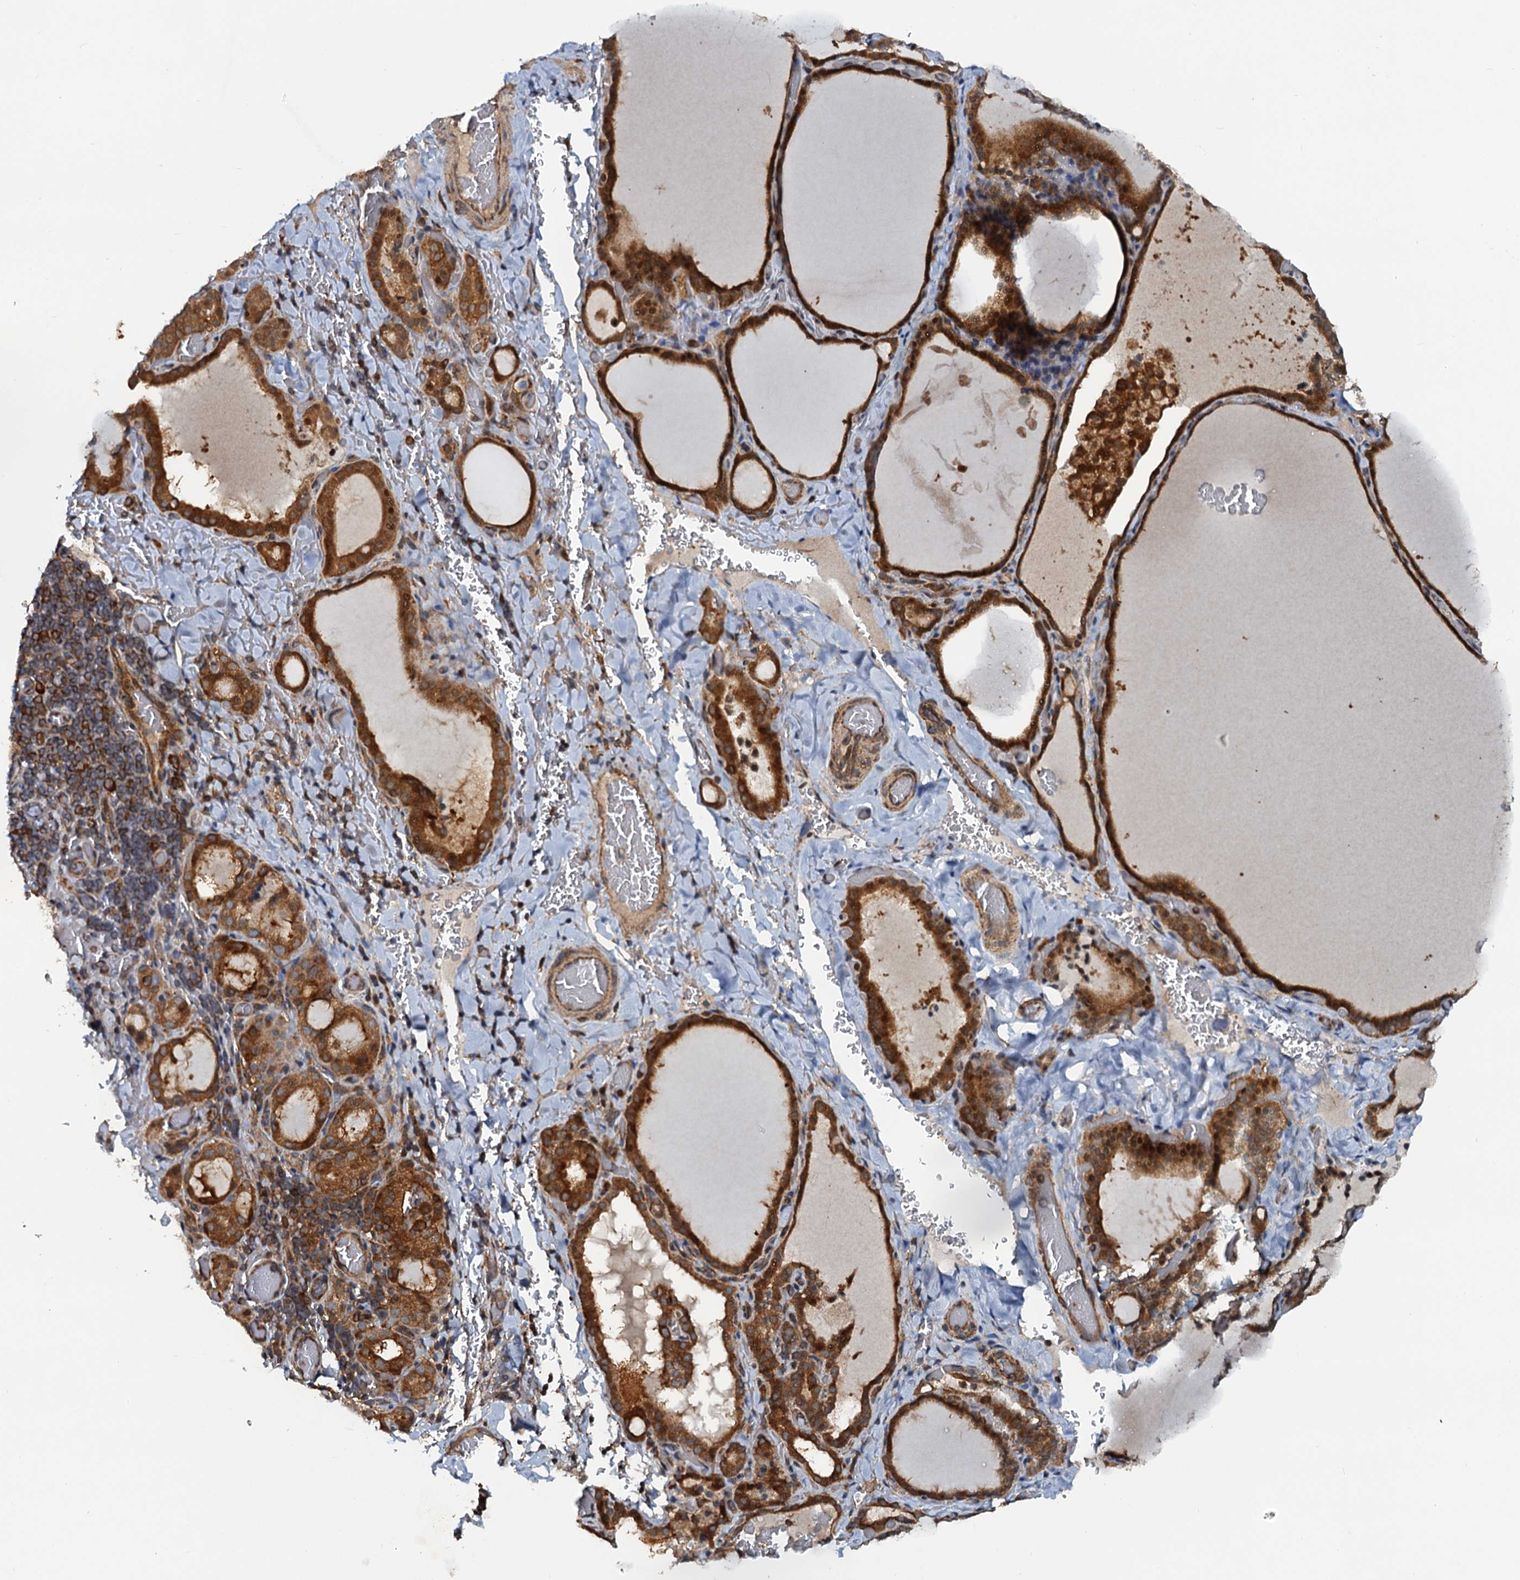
{"staining": {"intensity": "strong", "quantity": ">75%", "location": "cytoplasmic/membranous"}, "tissue": "thyroid gland", "cell_type": "Glandular cells", "image_type": "normal", "snomed": [{"axis": "morphology", "description": "Normal tissue, NOS"}, {"axis": "topography", "description": "Thyroid gland"}], "caption": "Immunohistochemical staining of normal thyroid gland demonstrates strong cytoplasmic/membranous protein expression in about >75% of glandular cells.", "gene": "AAGAB", "patient": {"sex": "female", "age": 39}}